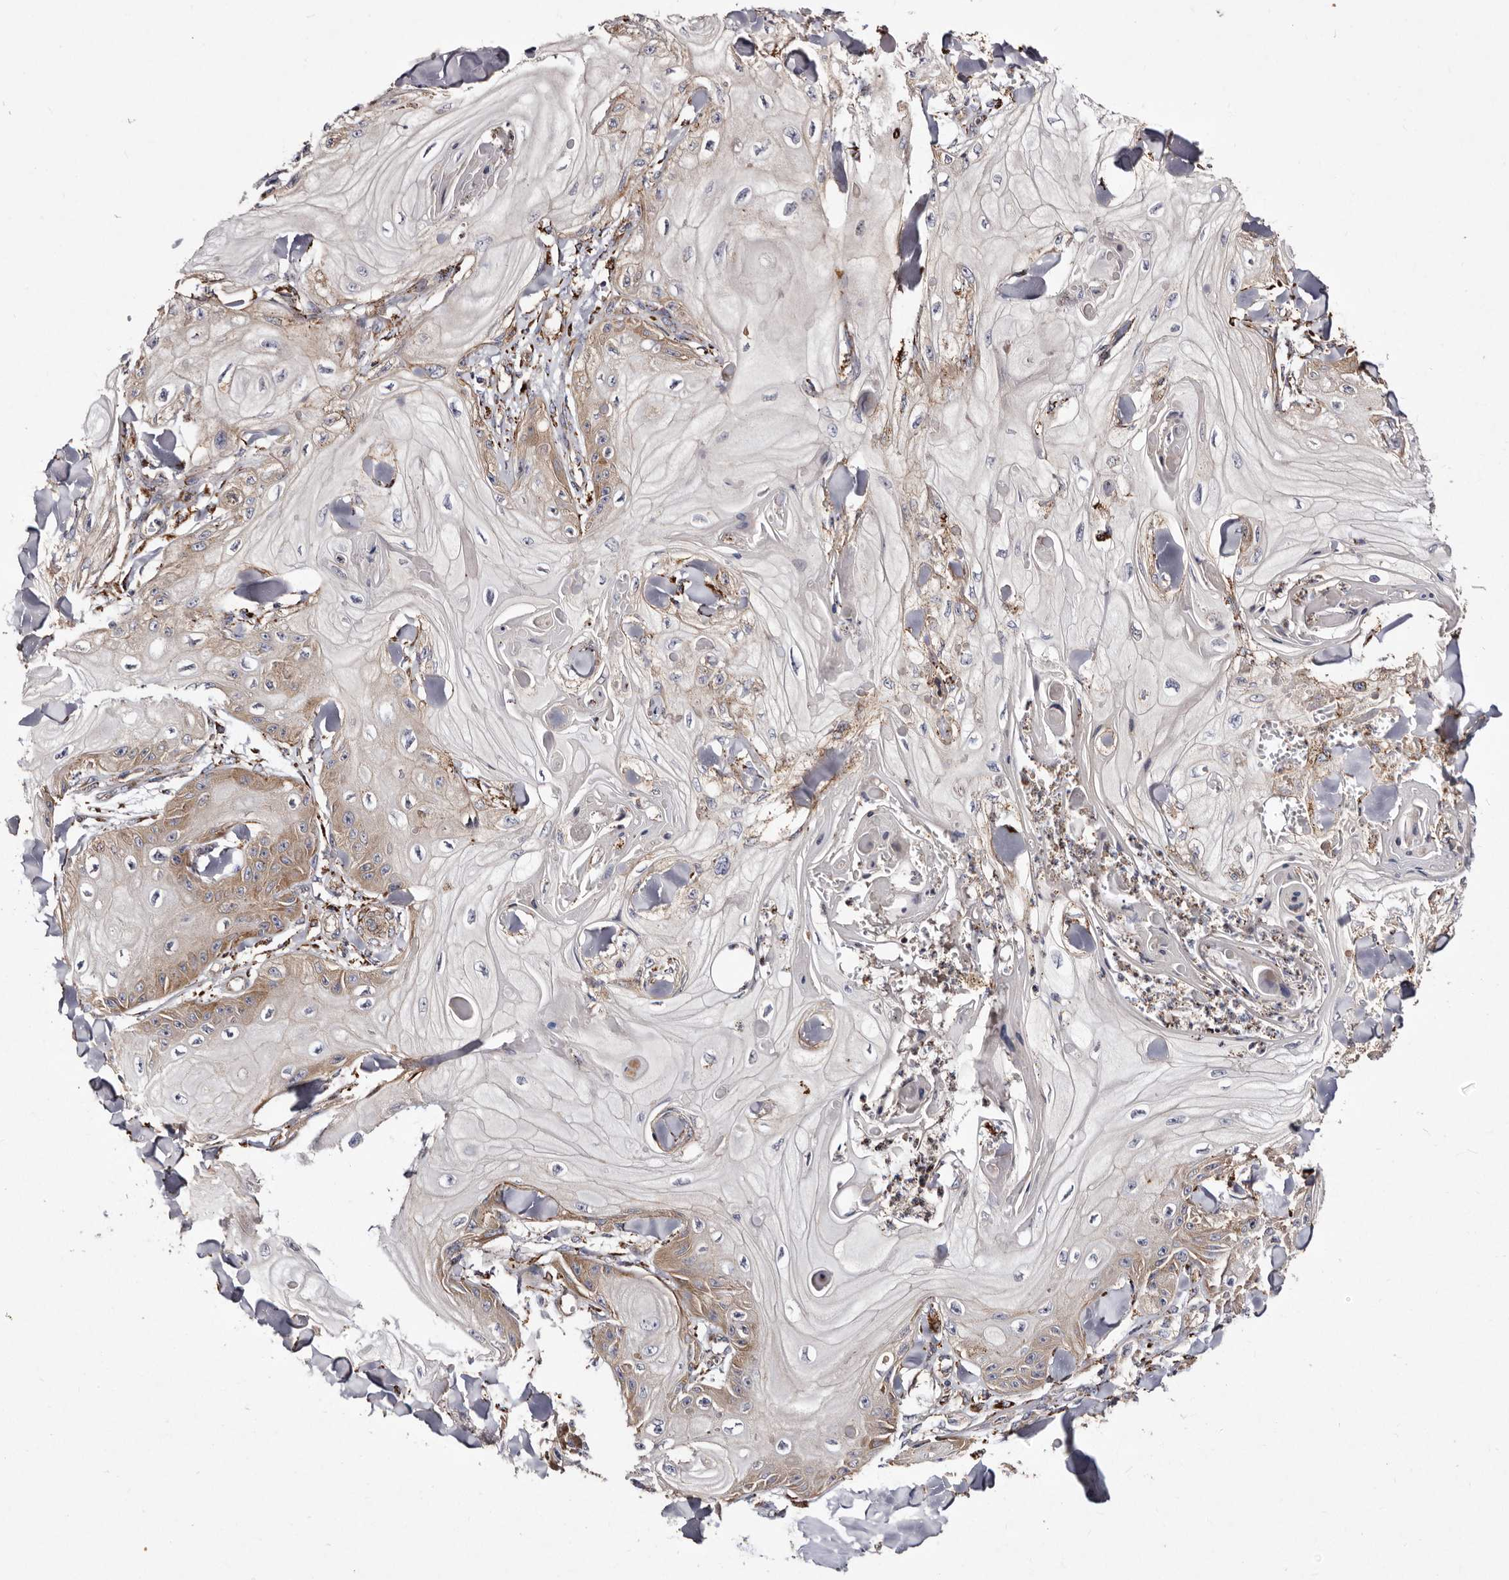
{"staining": {"intensity": "moderate", "quantity": "25%-75%", "location": "cytoplasmic/membranous"}, "tissue": "skin cancer", "cell_type": "Tumor cells", "image_type": "cancer", "snomed": [{"axis": "morphology", "description": "Squamous cell carcinoma, NOS"}, {"axis": "topography", "description": "Skin"}], "caption": "Human skin squamous cell carcinoma stained with a protein marker reveals moderate staining in tumor cells.", "gene": "LUZP1", "patient": {"sex": "male", "age": 74}}